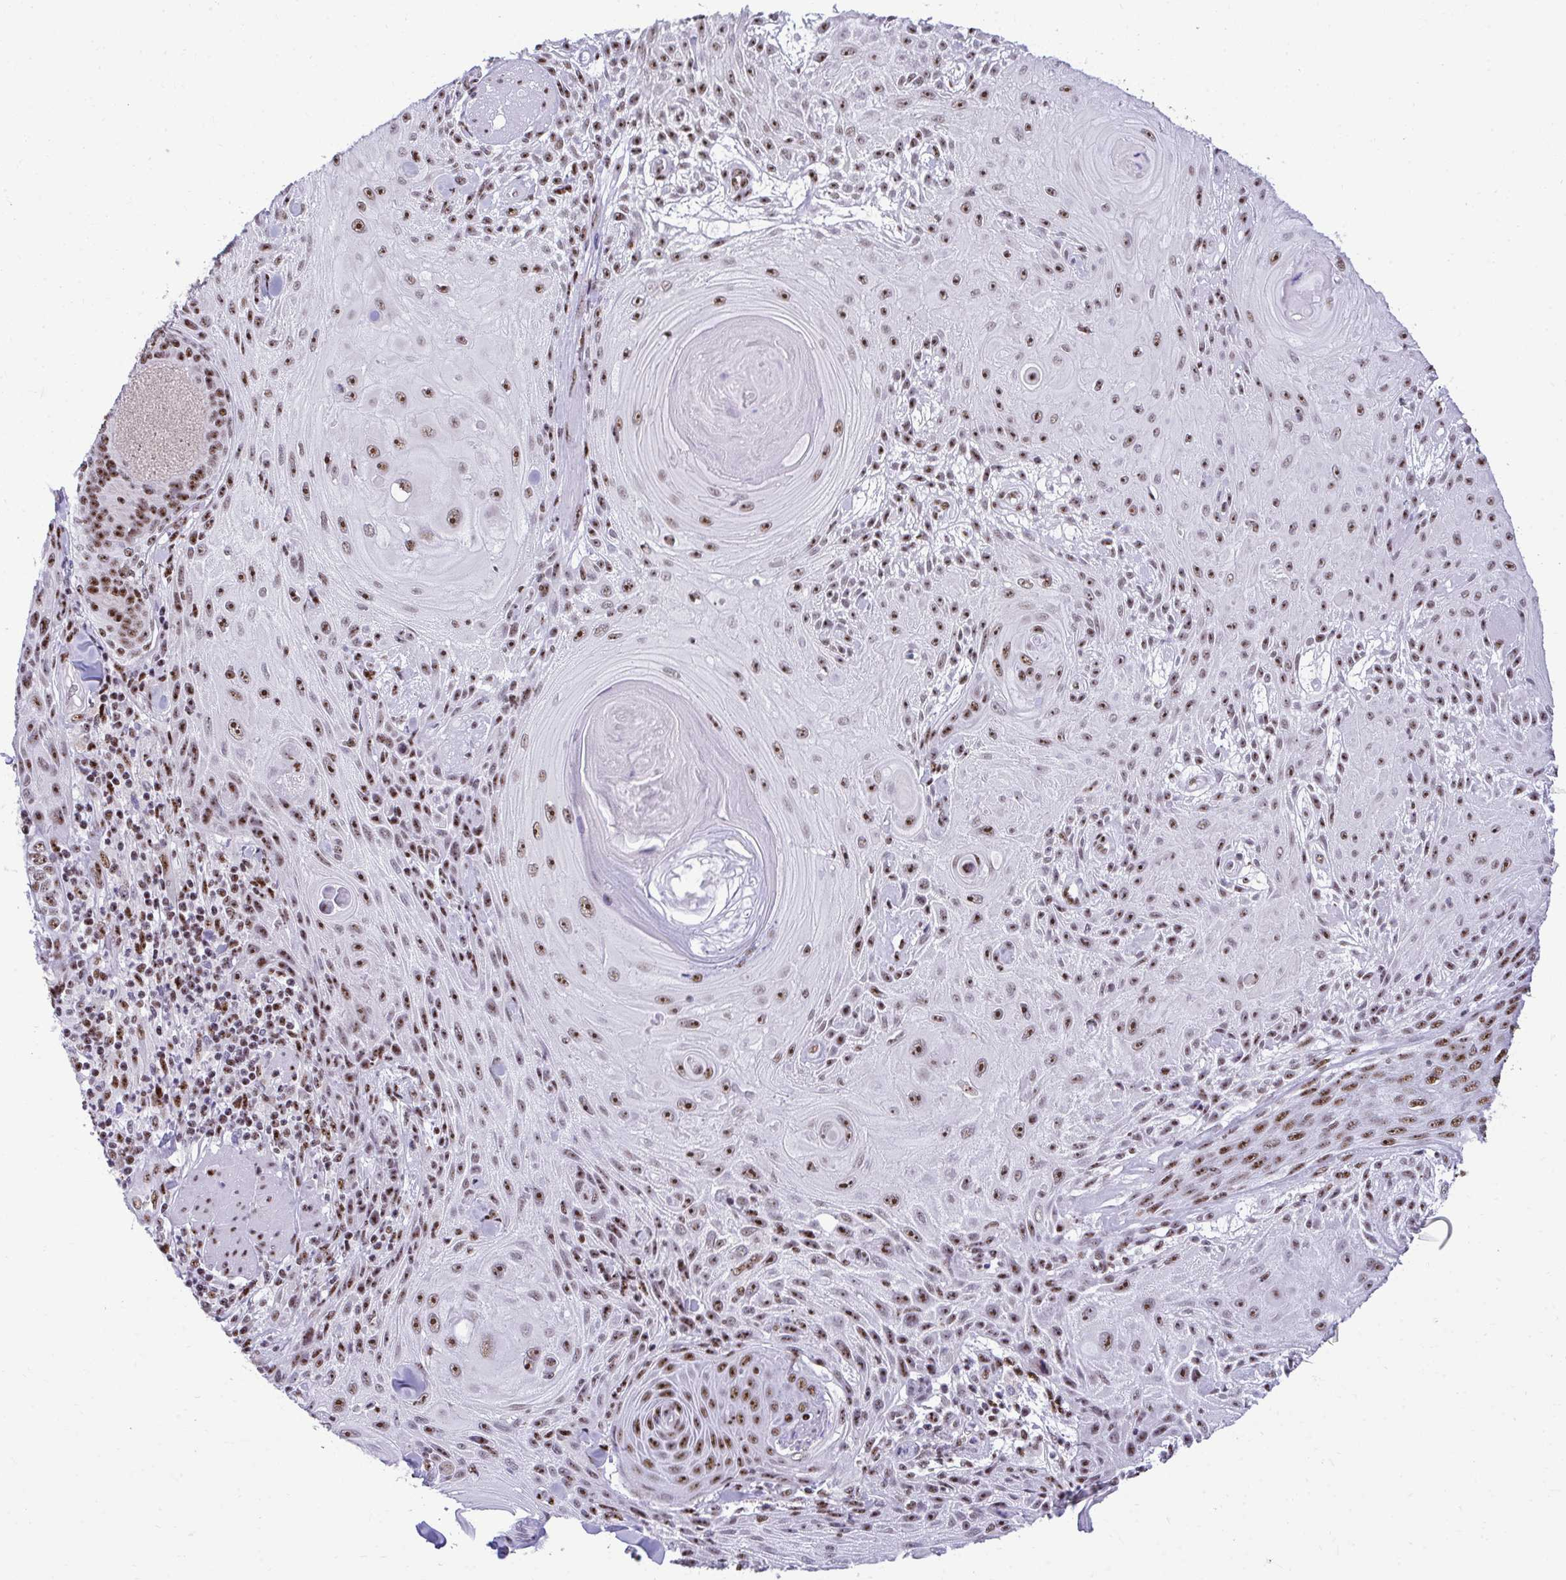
{"staining": {"intensity": "strong", "quantity": ">75%", "location": "nuclear"}, "tissue": "skin cancer", "cell_type": "Tumor cells", "image_type": "cancer", "snomed": [{"axis": "morphology", "description": "Squamous cell carcinoma, NOS"}, {"axis": "topography", "description": "Skin"}], "caption": "Skin squamous cell carcinoma stained with a protein marker reveals strong staining in tumor cells.", "gene": "PELP1", "patient": {"sex": "male", "age": 88}}